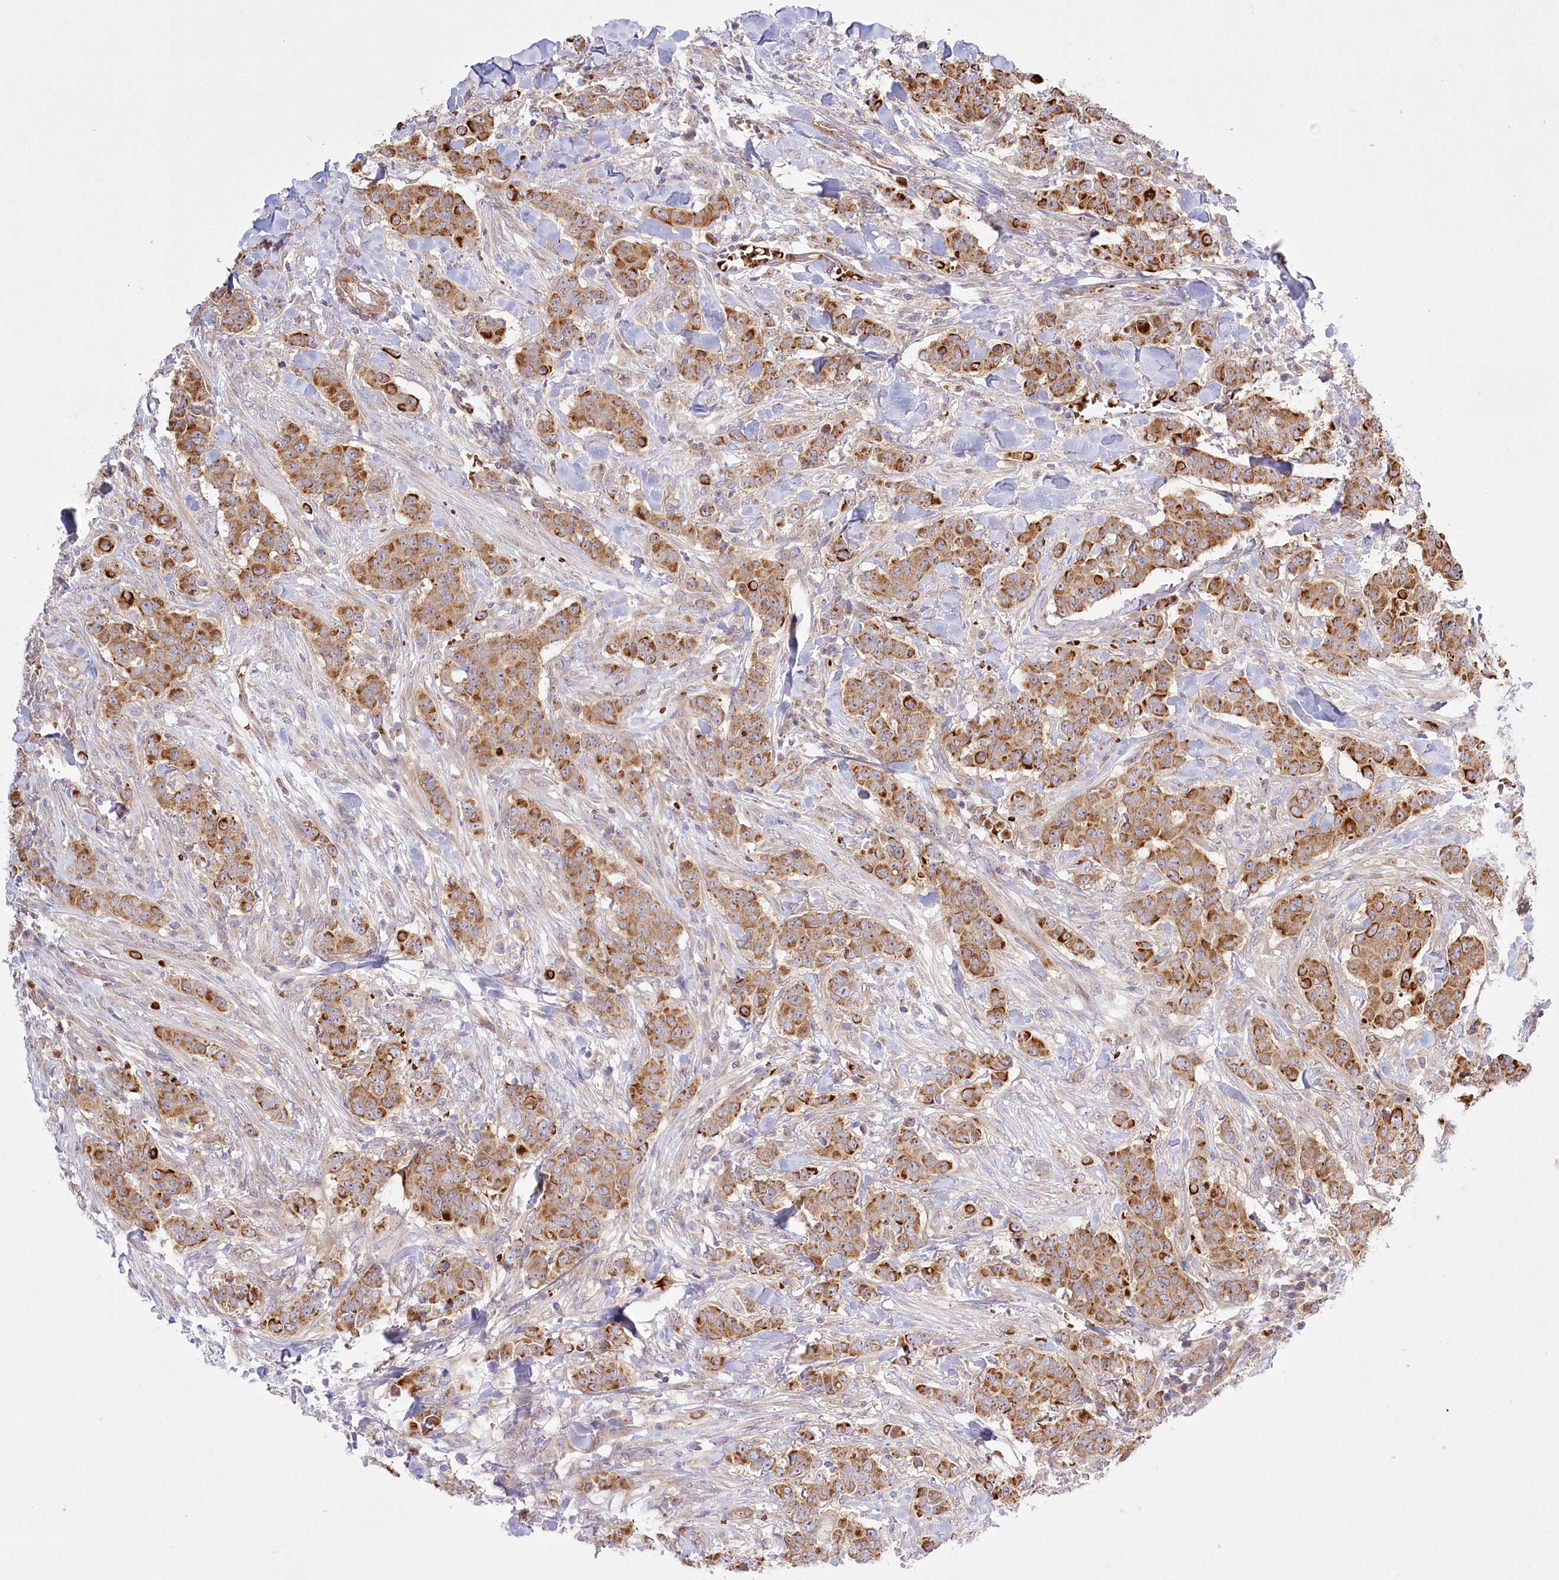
{"staining": {"intensity": "moderate", "quantity": ">75%", "location": "cytoplasmic/membranous"}, "tissue": "breast cancer", "cell_type": "Tumor cells", "image_type": "cancer", "snomed": [{"axis": "morphology", "description": "Duct carcinoma"}, {"axis": "topography", "description": "Breast"}], "caption": "Protein staining of invasive ductal carcinoma (breast) tissue displays moderate cytoplasmic/membranous expression in about >75% of tumor cells. The staining is performed using DAB (3,3'-diaminobenzidine) brown chromogen to label protein expression. The nuclei are counter-stained blue using hematoxylin.", "gene": "COMMD3", "patient": {"sex": "female", "age": 40}}